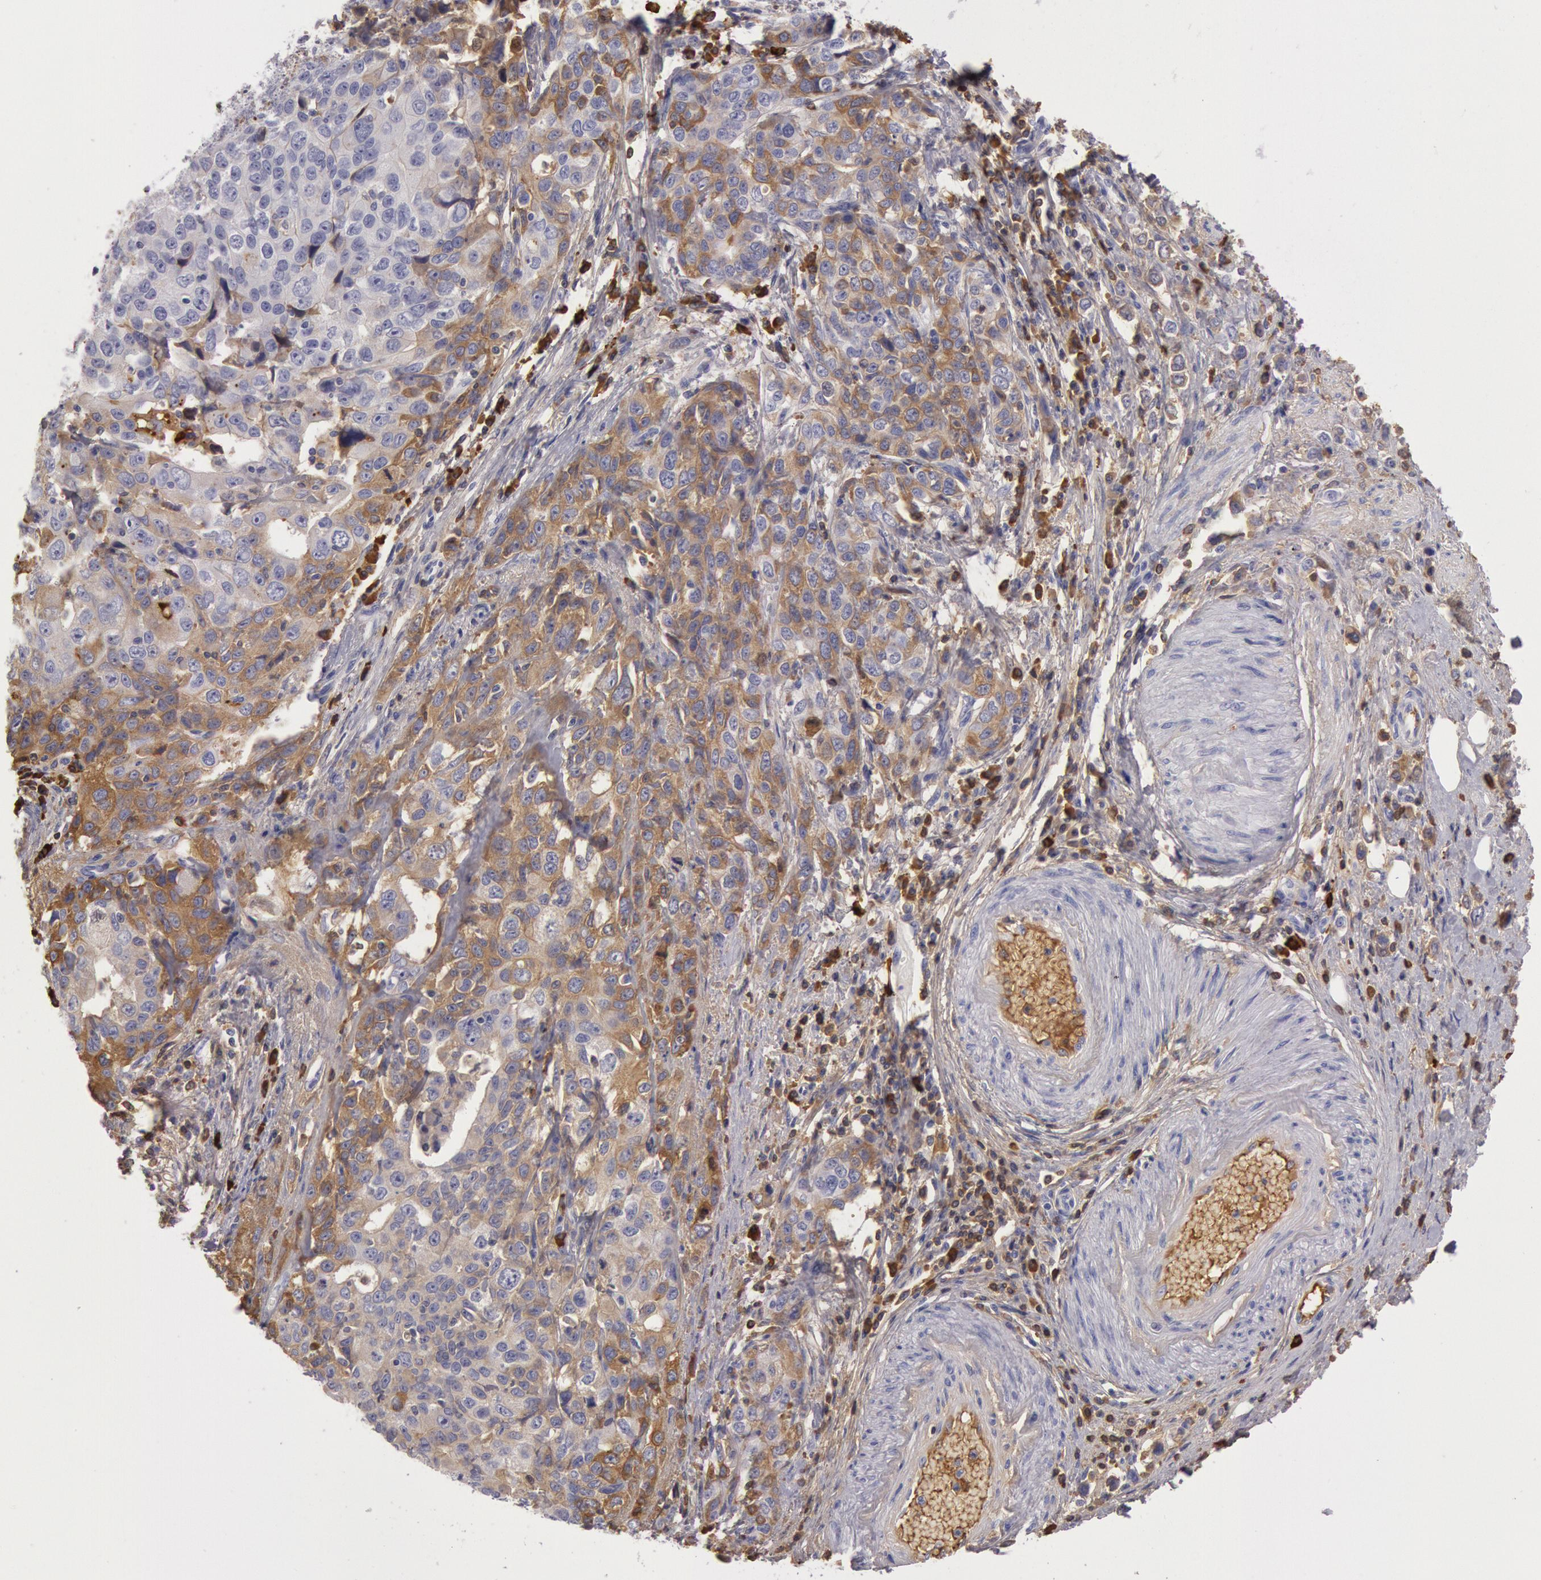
{"staining": {"intensity": "moderate", "quantity": ">75%", "location": "cytoplasmic/membranous"}, "tissue": "stomach cancer", "cell_type": "Tumor cells", "image_type": "cancer", "snomed": [{"axis": "morphology", "description": "Adenocarcinoma, NOS"}, {"axis": "topography", "description": "Stomach, upper"}], "caption": "Adenocarcinoma (stomach) stained for a protein reveals moderate cytoplasmic/membranous positivity in tumor cells.", "gene": "IGHG1", "patient": {"sex": "male", "age": 76}}